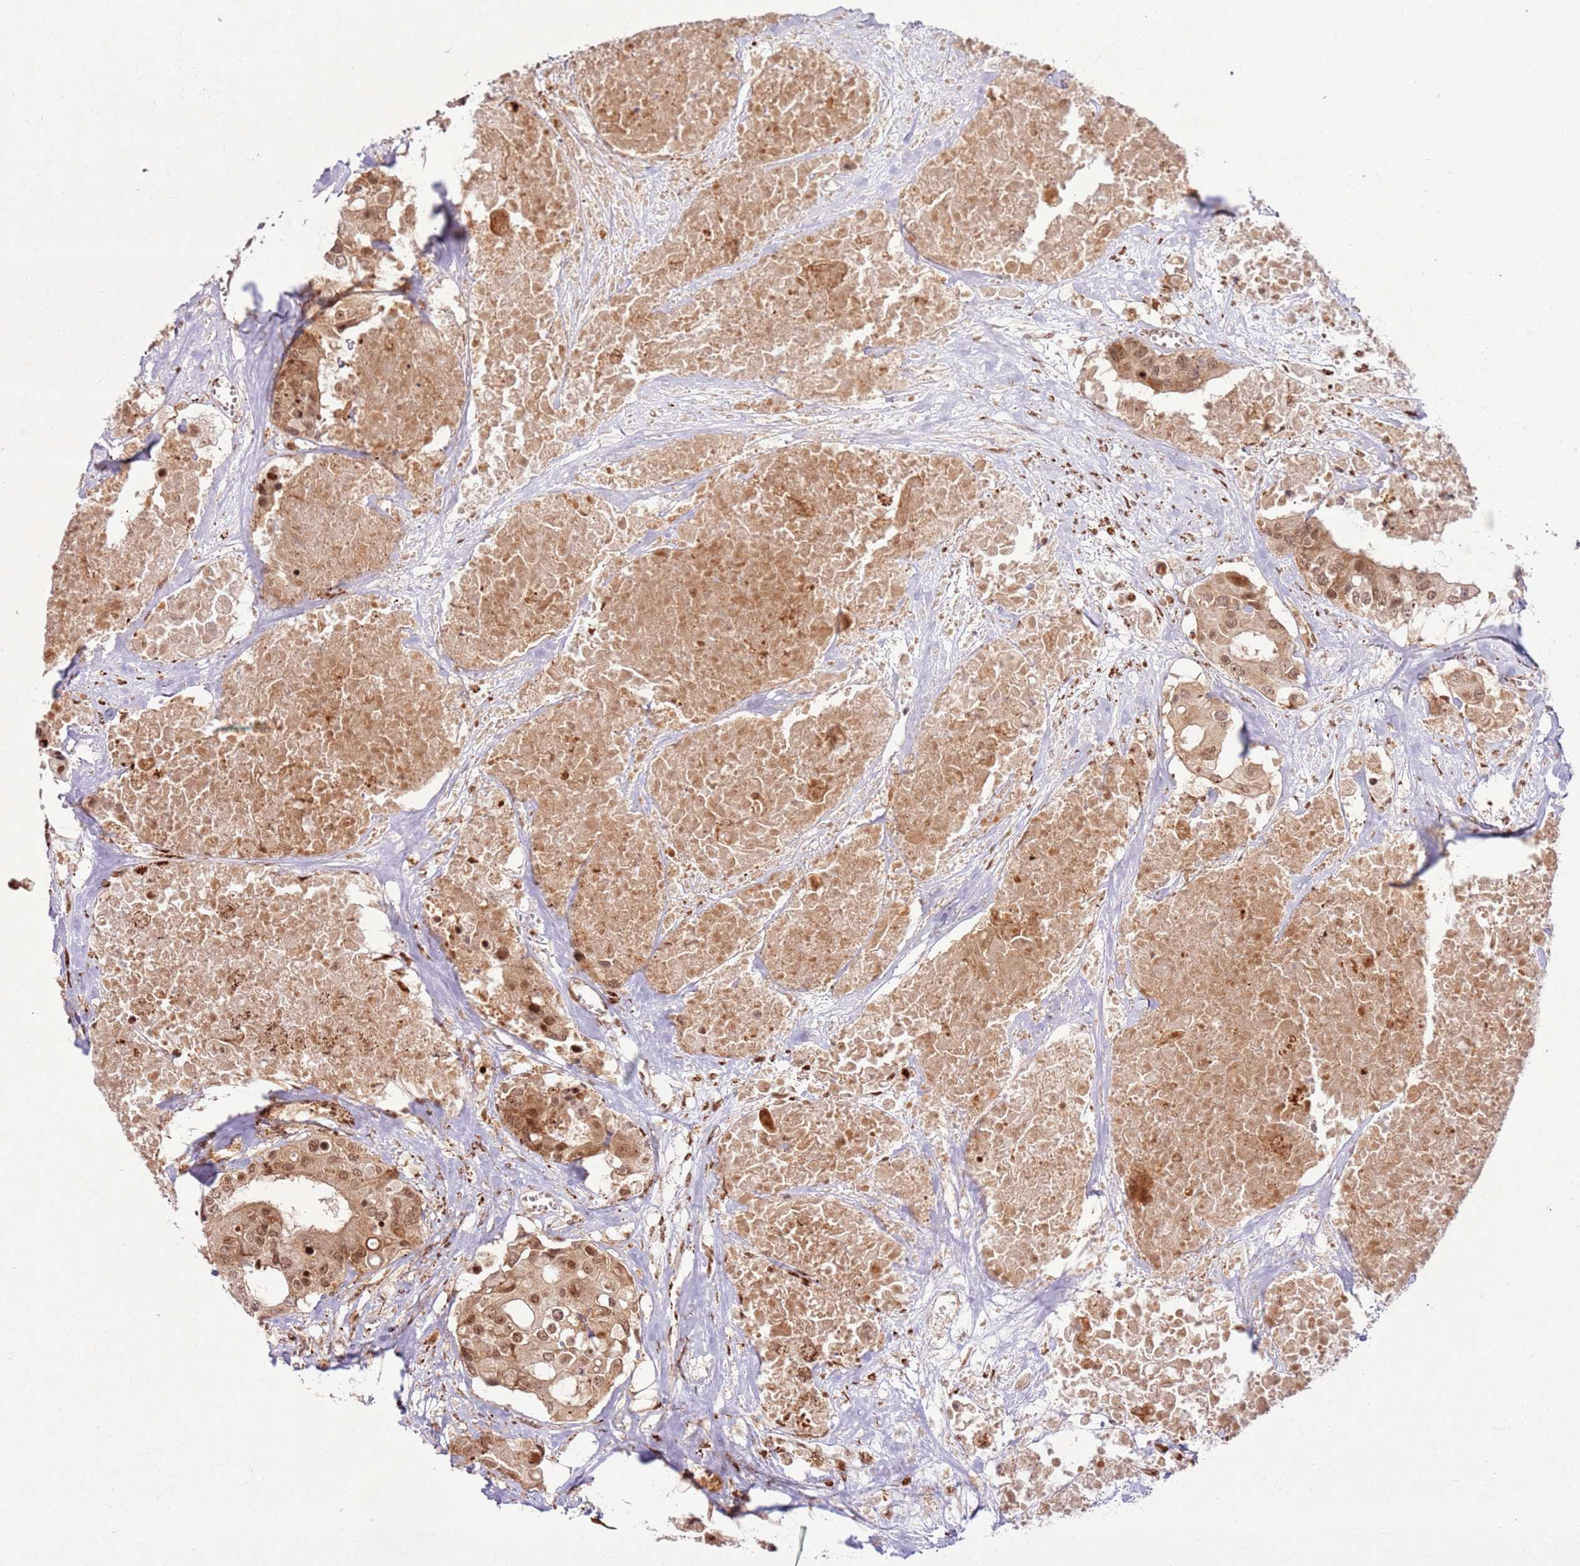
{"staining": {"intensity": "moderate", "quantity": ">75%", "location": "cytoplasmic/membranous,nuclear"}, "tissue": "colorectal cancer", "cell_type": "Tumor cells", "image_type": "cancer", "snomed": [{"axis": "morphology", "description": "Adenocarcinoma, NOS"}, {"axis": "topography", "description": "Colon"}], "caption": "The histopathology image reveals immunohistochemical staining of colorectal adenocarcinoma. There is moderate cytoplasmic/membranous and nuclear expression is appreciated in about >75% of tumor cells. Immunohistochemistry stains the protein in brown and the nuclei are stained blue.", "gene": "KLHL36", "patient": {"sex": "male", "age": 77}}